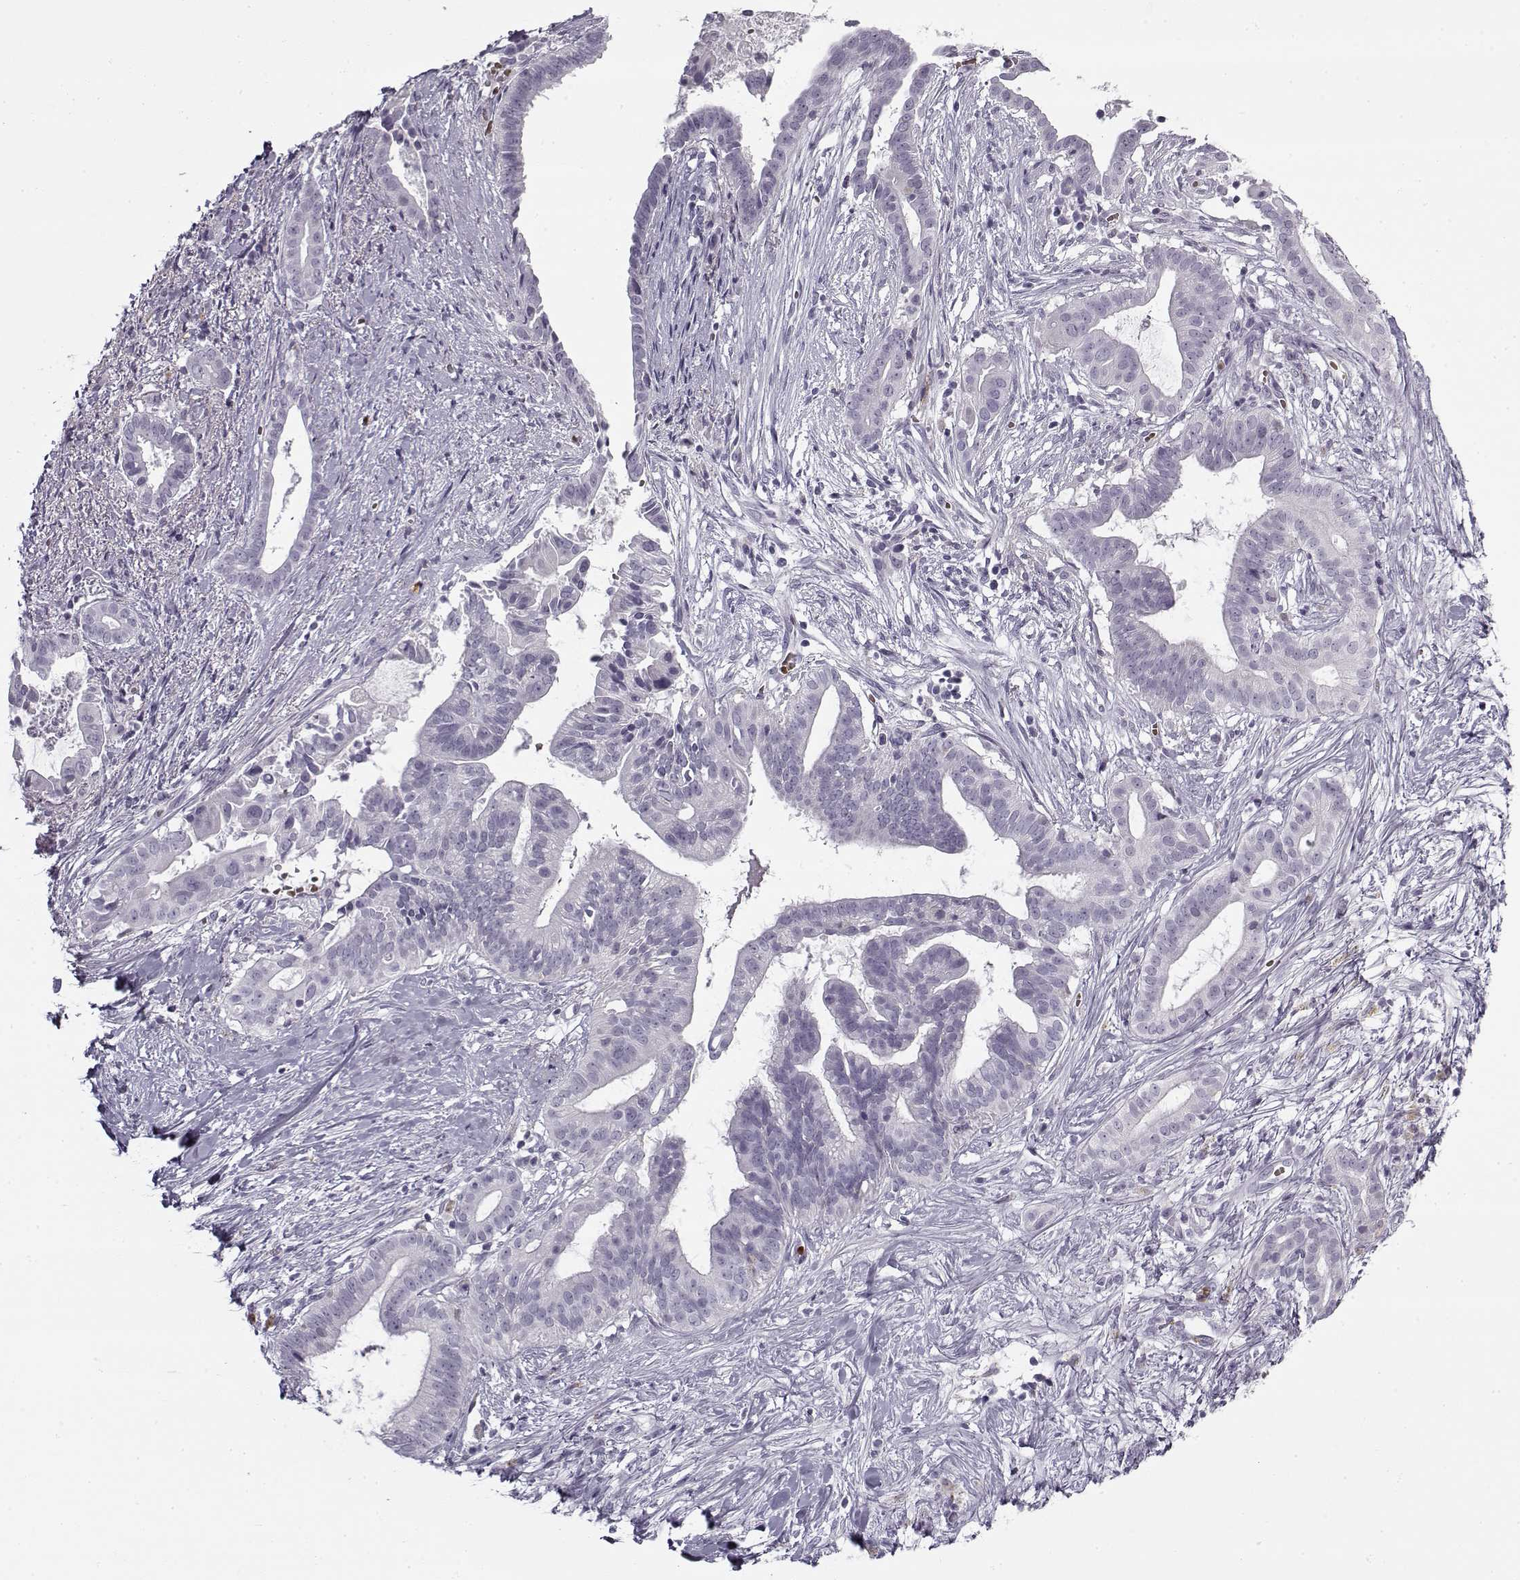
{"staining": {"intensity": "negative", "quantity": "none", "location": "none"}, "tissue": "pancreatic cancer", "cell_type": "Tumor cells", "image_type": "cancer", "snomed": [{"axis": "morphology", "description": "Adenocarcinoma, NOS"}, {"axis": "topography", "description": "Pancreas"}], "caption": "DAB immunohistochemical staining of pancreatic adenocarcinoma reveals no significant staining in tumor cells.", "gene": "SNCA", "patient": {"sex": "male", "age": 61}}